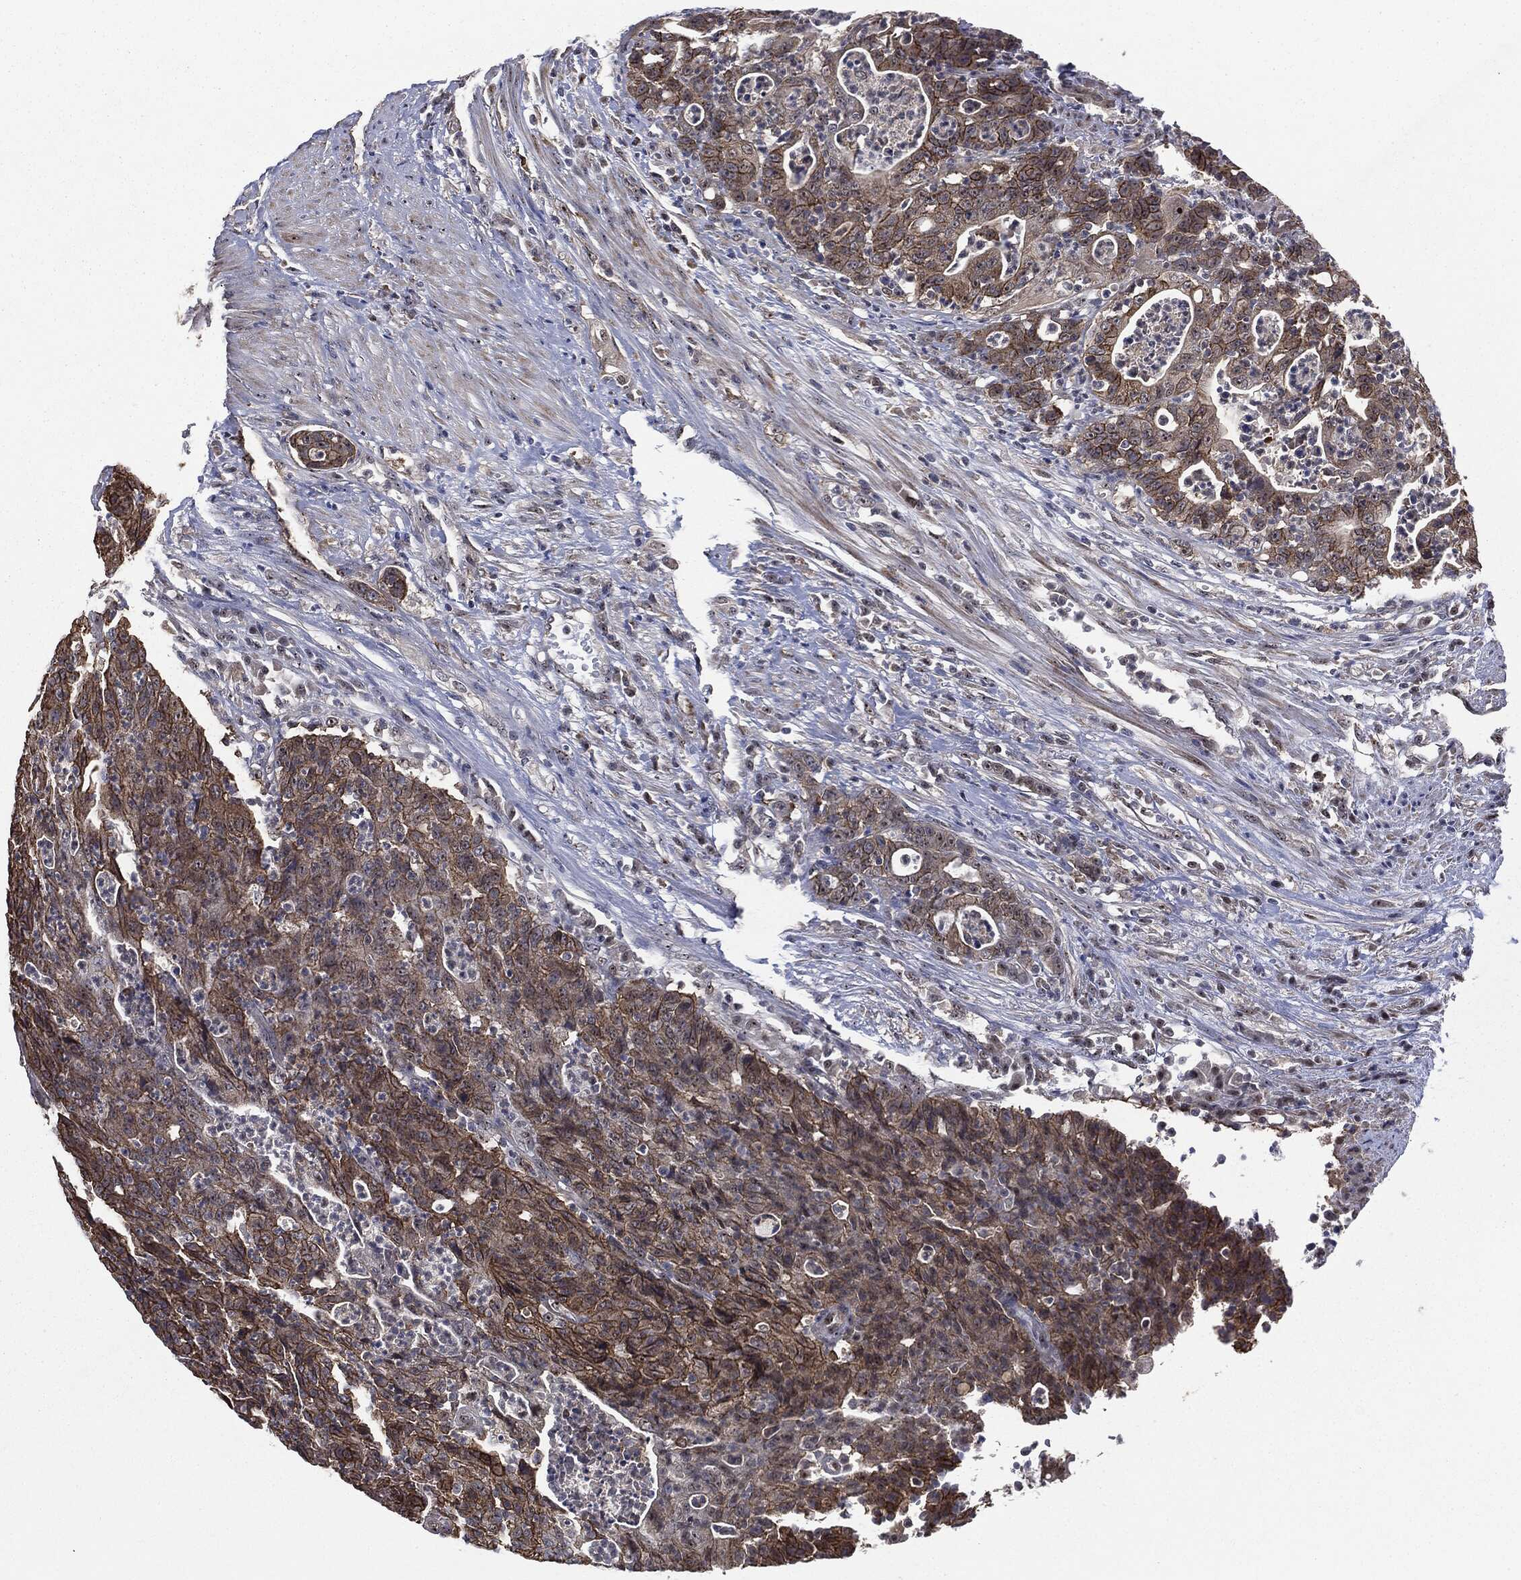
{"staining": {"intensity": "strong", "quantity": "25%-75%", "location": "cytoplasmic/membranous"}, "tissue": "colorectal cancer", "cell_type": "Tumor cells", "image_type": "cancer", "snomed": [{"axis": "morphology", "description": "Adenocarcinoma, NOS"}, {"axis": "topography", "description": "Colon"}], "caption": "IHC of colorectal cancer displays high levels of strong cytoplasmic/membranous staining in about 25%-75% of tumor cells.", "gene": "TRMT1L", "patient": {"sex": "male", "age": 70}}